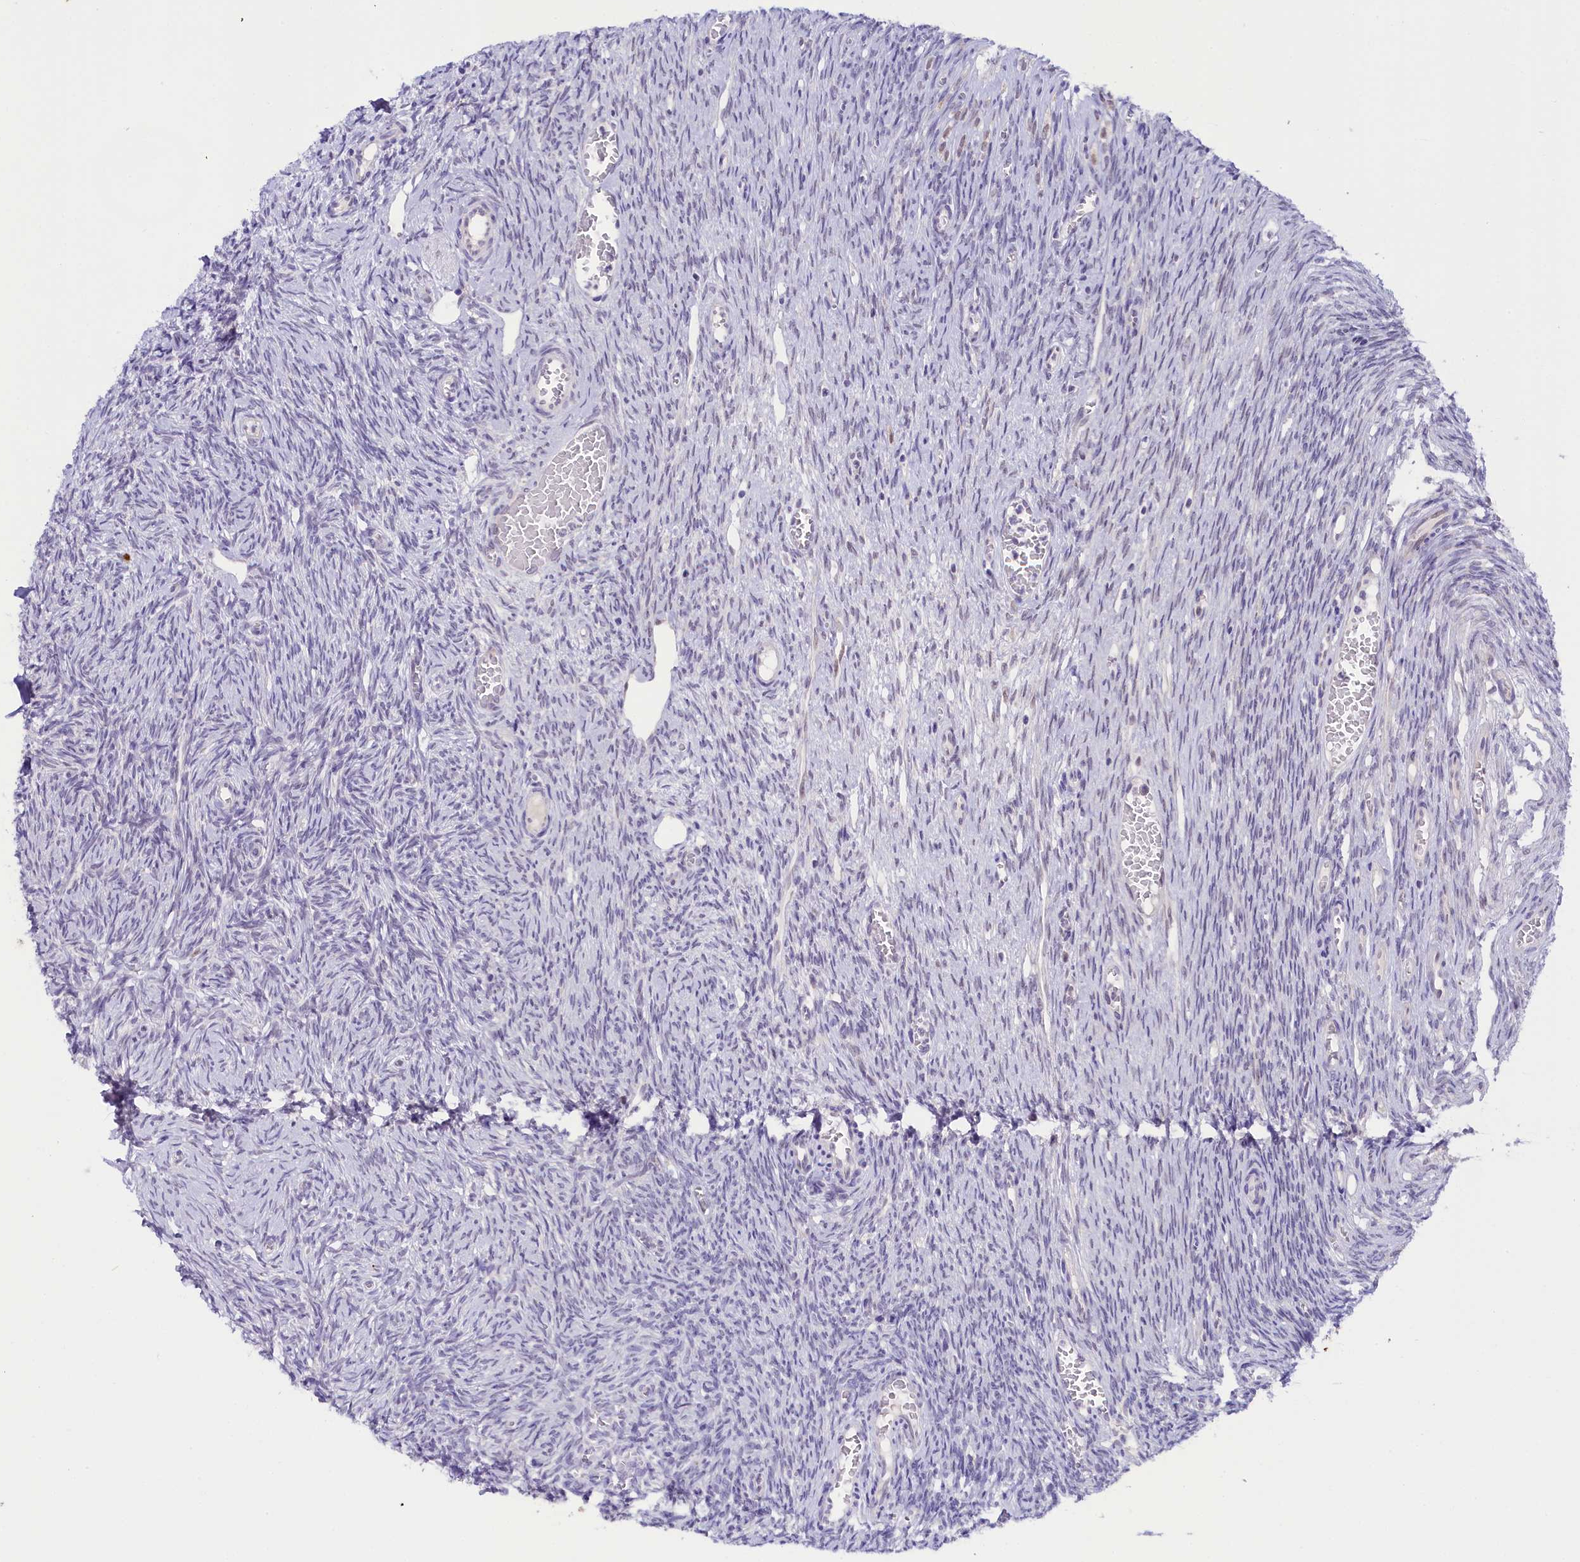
{"staining": {"intensity": "moderate", "quantity": ">75%", "location": "cytoplasmic/membranous"}, "tissue": "ovary", "cell_type": "Follicle cells", "image_type": "normal", "snomed": [{"axis": "morphology", "description": "Normal tissue, NOS"}, {"axis": "topography", "description": "Ovary"}], "caption": "Immunohistochemical staining of benign ovary displays medium levels of moderate cytoplasmic/membranous expression in approximately >75% of follicle cells. (DAB IHC with brightfield microscopy, high magnification).", "gene": "OSGEP", "patient": {"sex": "female", "age": 44}}